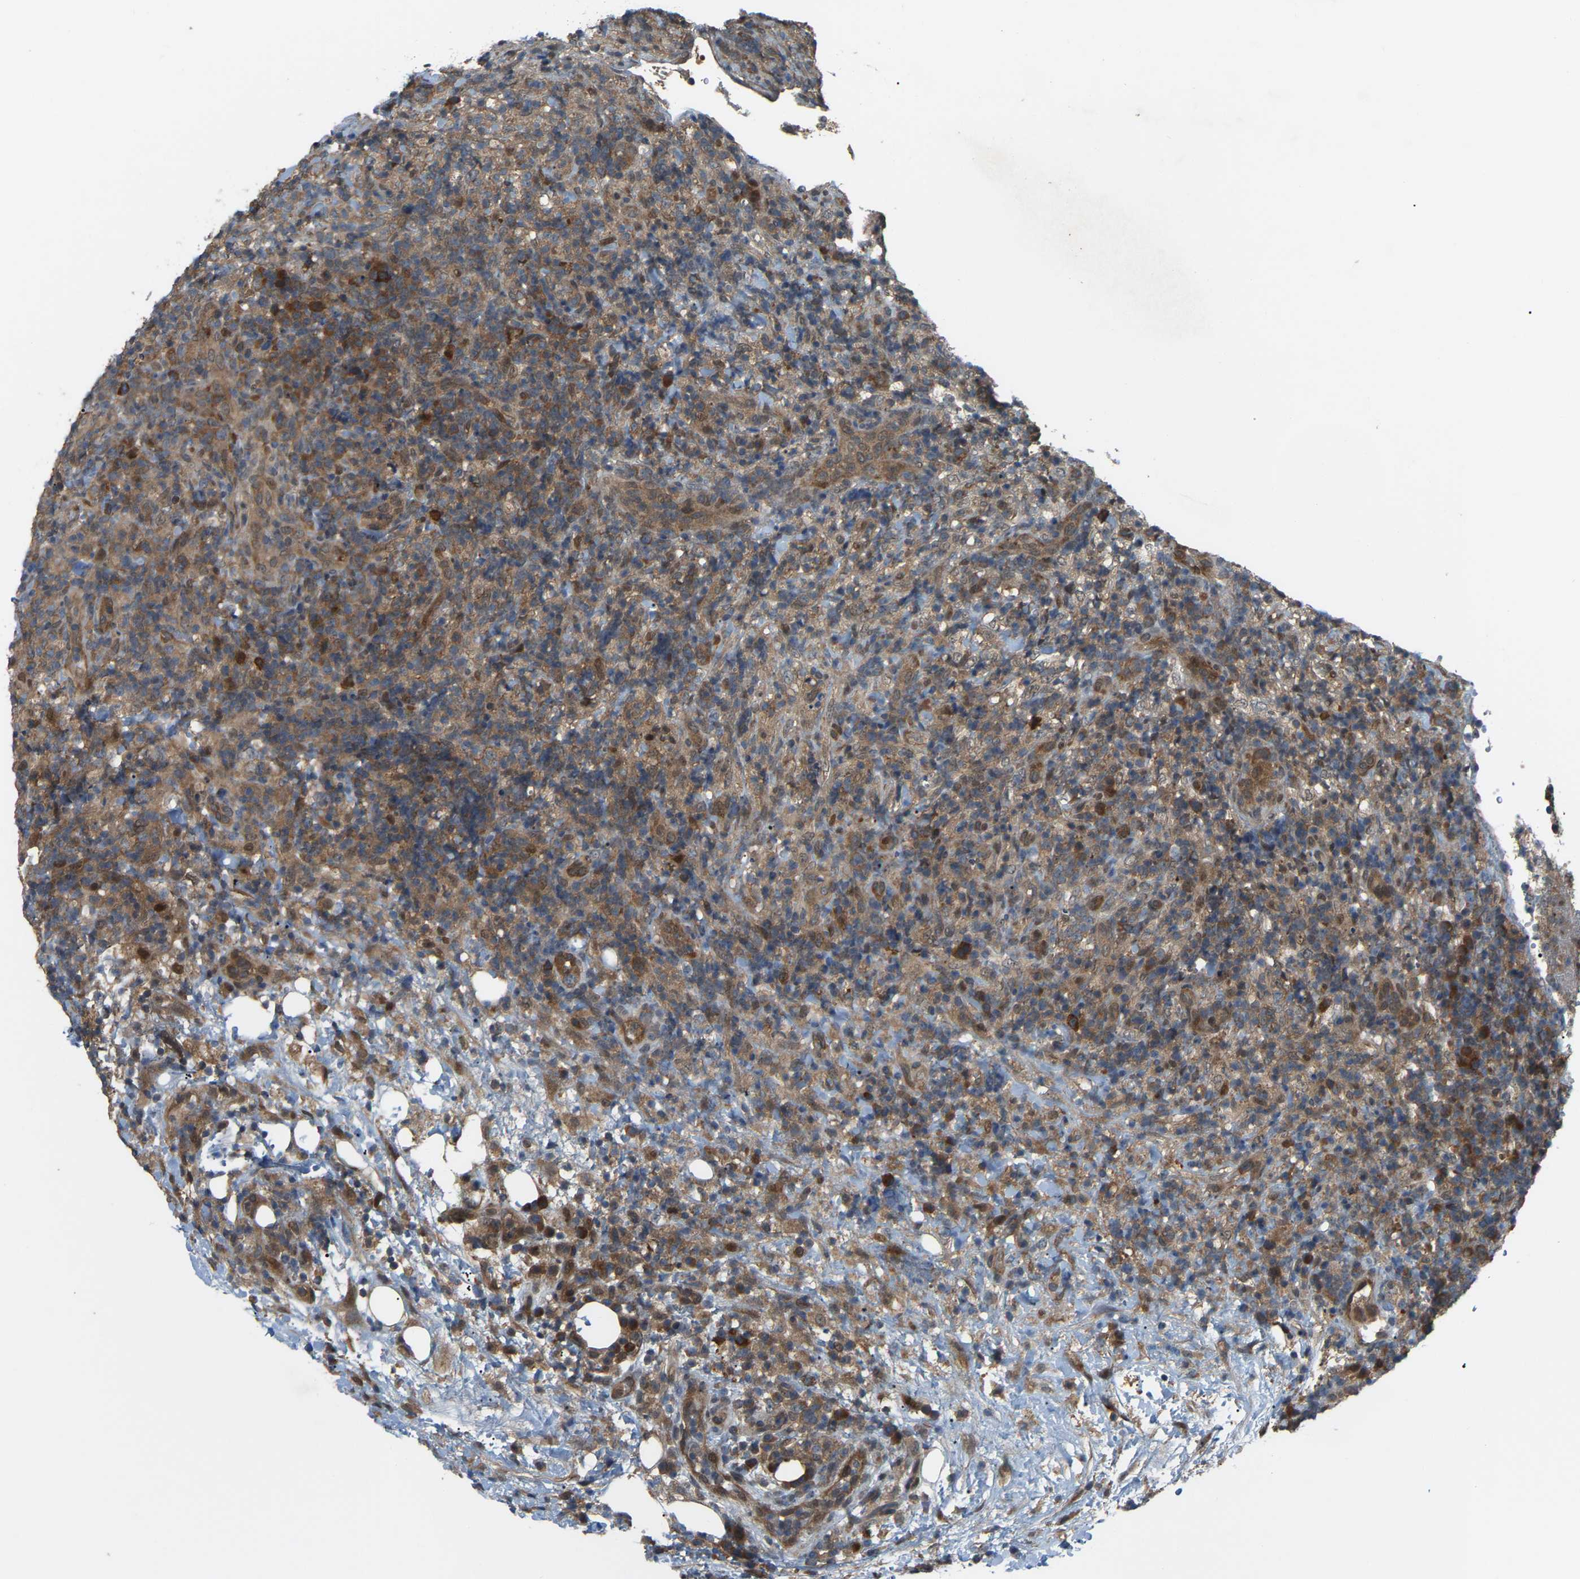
{"staining": {"intensity": "moderate", "quantity": ">75%", "location": "cytoplasmic/membranous"}, "tissue": "lymphoma", "cell_type": "Tumor cells", "image_type": "cancer", "snomed": [{"axis": "morphology", "description": "Malignant lymphoma, non-Hodgkin's type, High grade"}, {"axis": "topography", "description": "Lymph node"}], "caption": "Immunohistochemical staining of high-grade malignant lymphoma, non-Hodgkin's type reveals moderate cytoplasmic/membranous protein positivity in about >75% of tumor cells.", "gene": "CROT", "patient": {"sex": "female", "age": 76}}